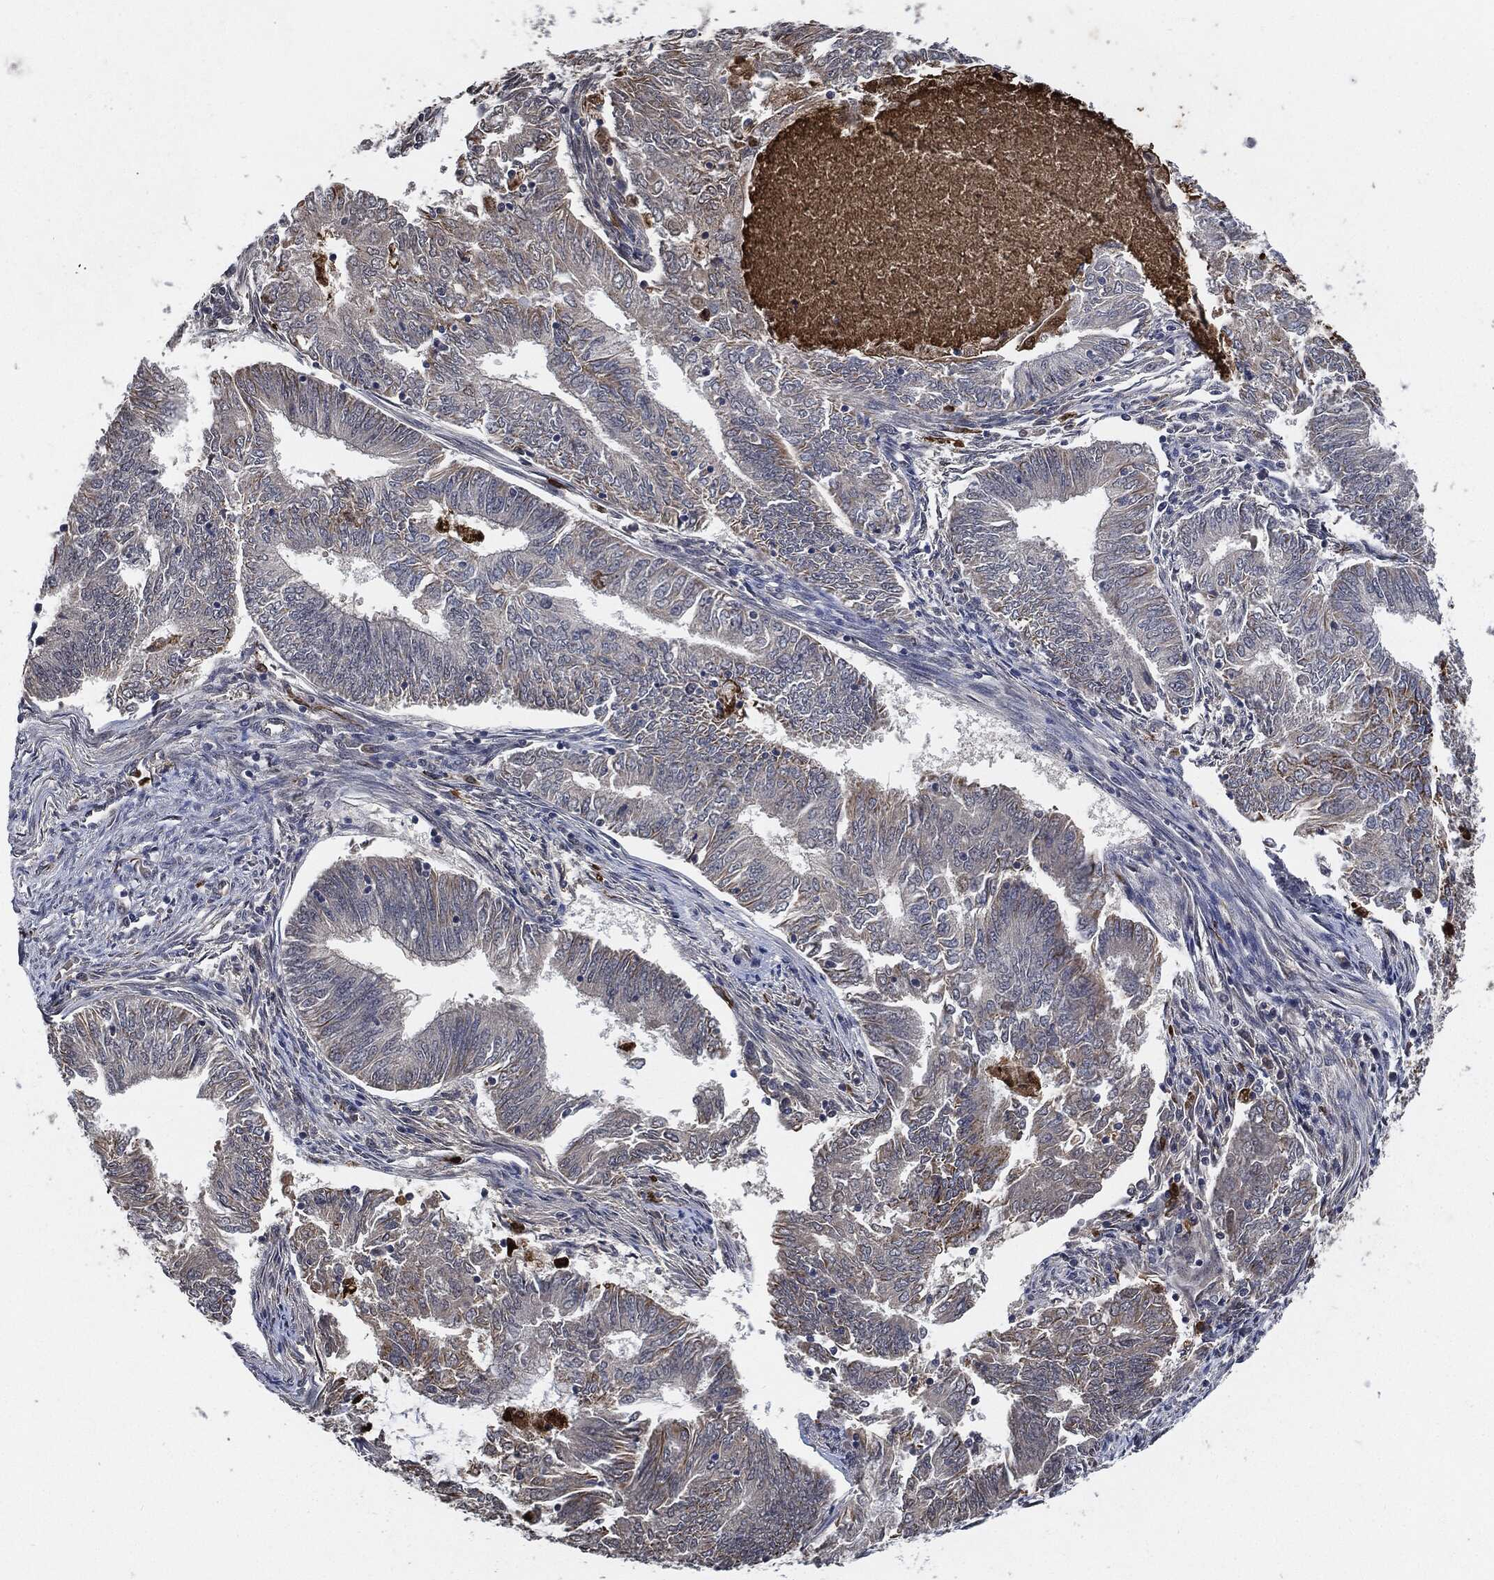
{"staining": {"intensity": "weak", "quantity": "<25%", "location": "cytoplasmic/membranous"}, "tissue": "endometrial cancer", "cell_type": "Tumor cells", "image_type": "cancer", "snomed": [{"axis": "morphology", "description": "Adenocarcinoma, NOS"}, {"axis": "topography", "description": "Endometrium"}], "caption": "High magnification brightfield microscopy of endometrial cancer stained with DAB (brown) and counterstained with hematoxylin (blue): tumor cells show no significant expression.", "gene": "S100A9", "patient": {"sex": "female", "age": 62}}